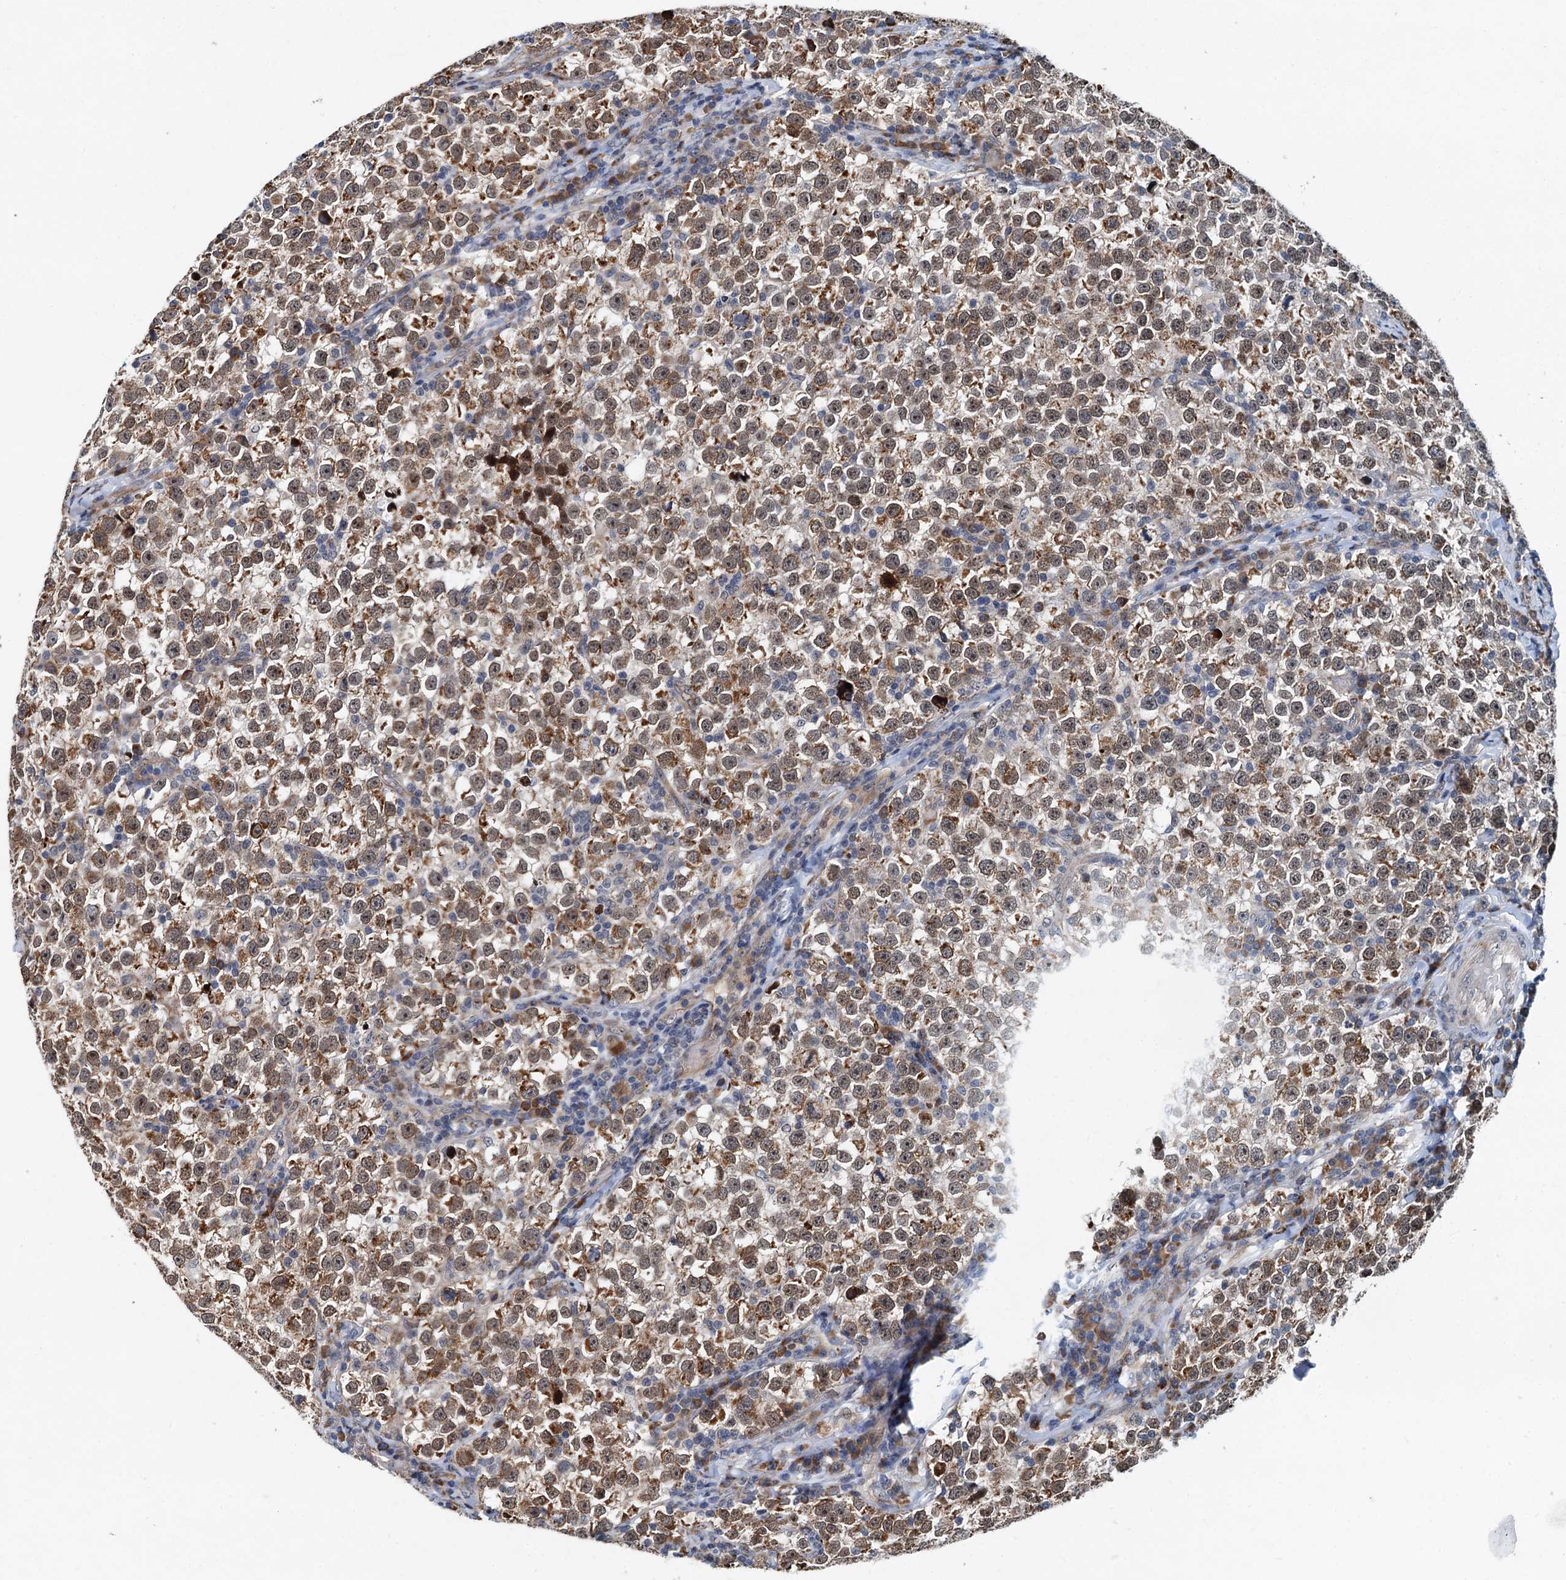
{"staining": {"intensity": "moderate", "quantity": ">75%", "location": "cytoplasmic/membranous,nuclear"}, "tissue": "testis cancer", "cell_type": "Tumor cells", "image_type": "cancer", "snomed": [{"axis": "morphology", "description": "Normal tissue, NOS"}, {"axis": "morphology", "description": "Seminoma, NOS"}, {"axis": "topography", "description": "Testis"}], "caption": "High-power microscopy captured an immunohistochemistry photomicrograph of testis cancer (seminoma), revealing moderate cytoplasmic/membranous and nuclear positivity in approximately >75% of tumor cells.", "gene": "DNAJC21", "patient": {"sex": "male", "age": 43}}